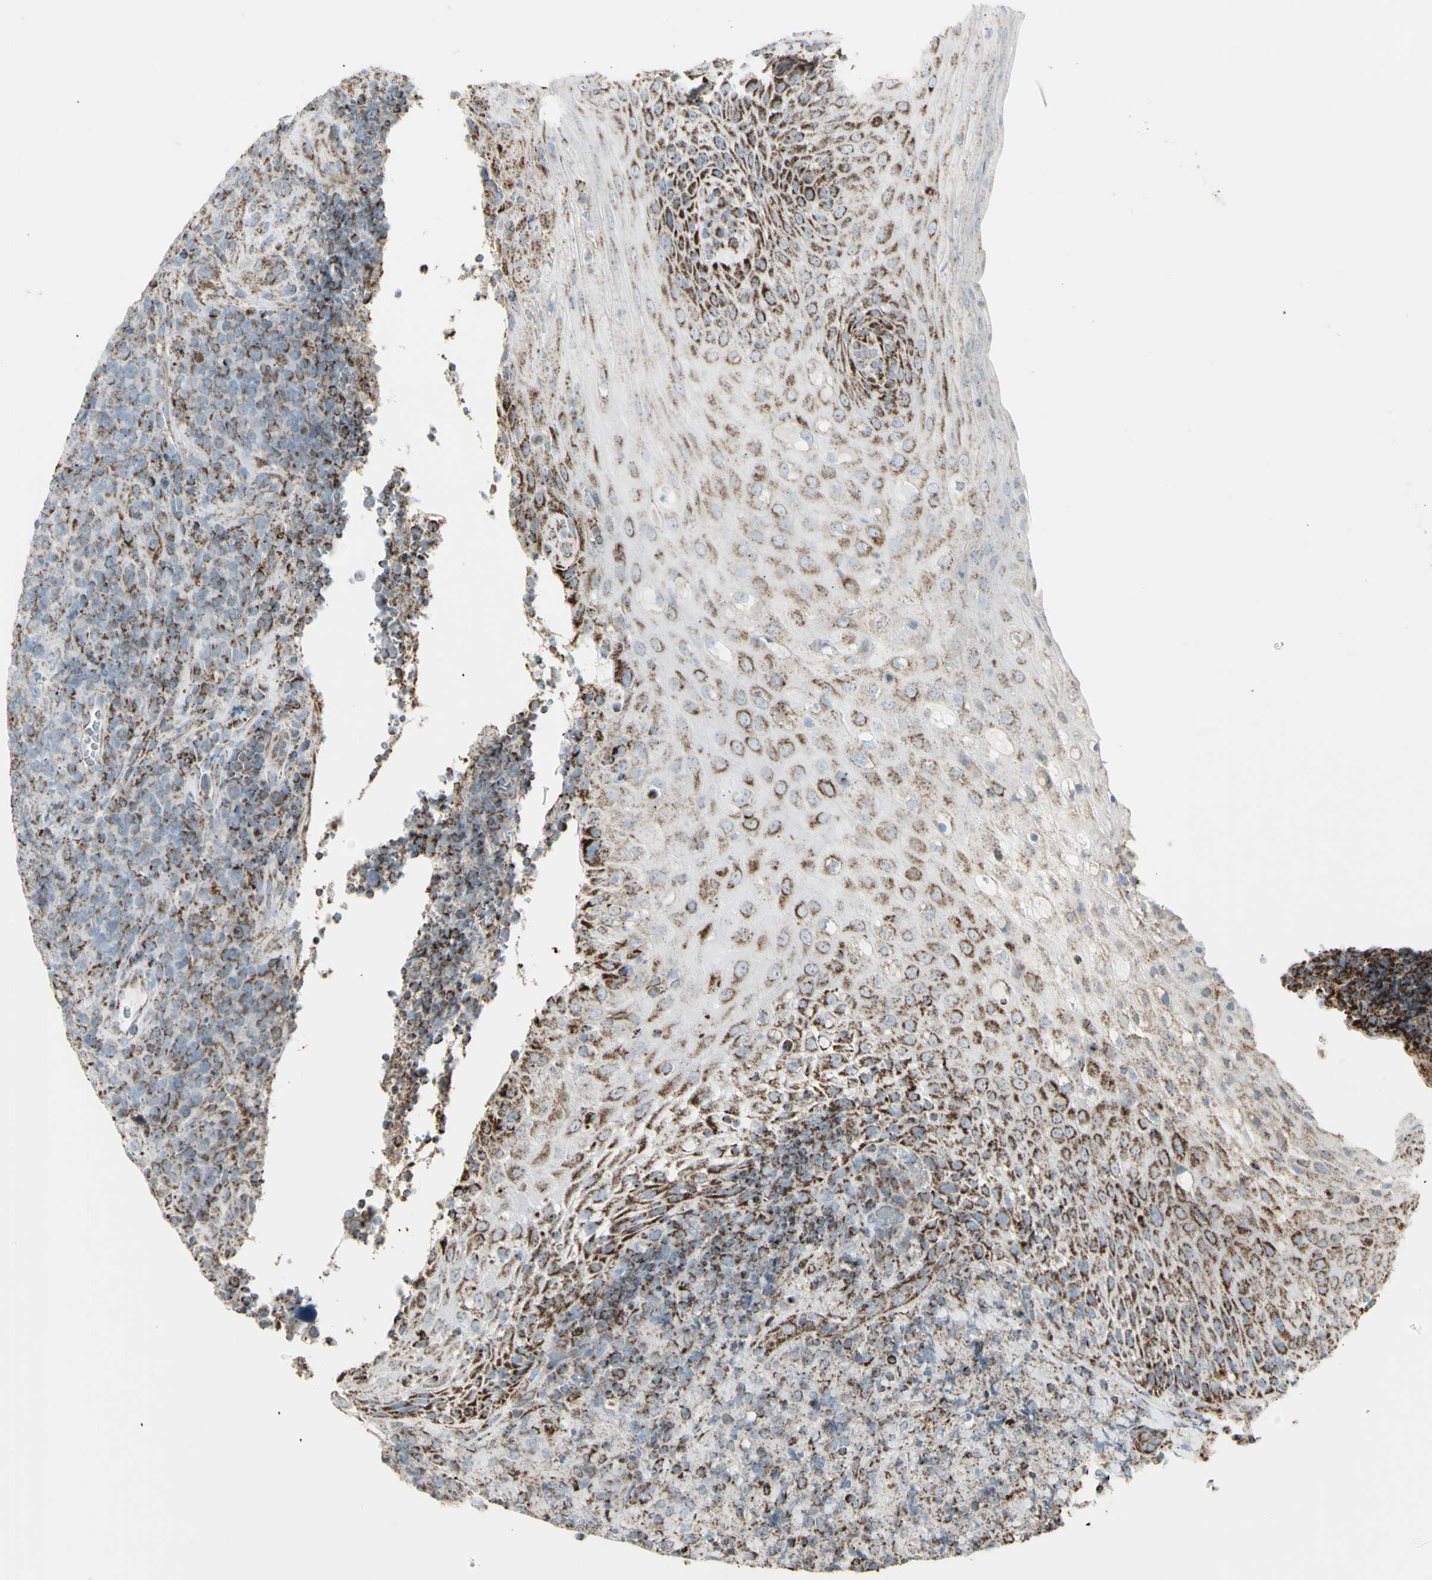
{"staining": {"intensity": "moderate", "quantity": "25%-75%", "location": "cytoplasmic/membranous"}, "tissue": "lymphoma", "cell_type": "Tumor cells", "image_type": "cancer", "snomed": [{"axis": "morphology", "description": "Malignant lymphoma, non-Hodgkin's type, High grade"}, {"axis": "topography", "description": "Tonsil"}], "caption": "DAB immunohistochemical staining of human lymphoma reveals moderate cytoplasmic/membranous protein staining in about 25%-75% of tumor cells.", "gene": "PLGRKT", "patient": {"sex": "female", "age": 36}}